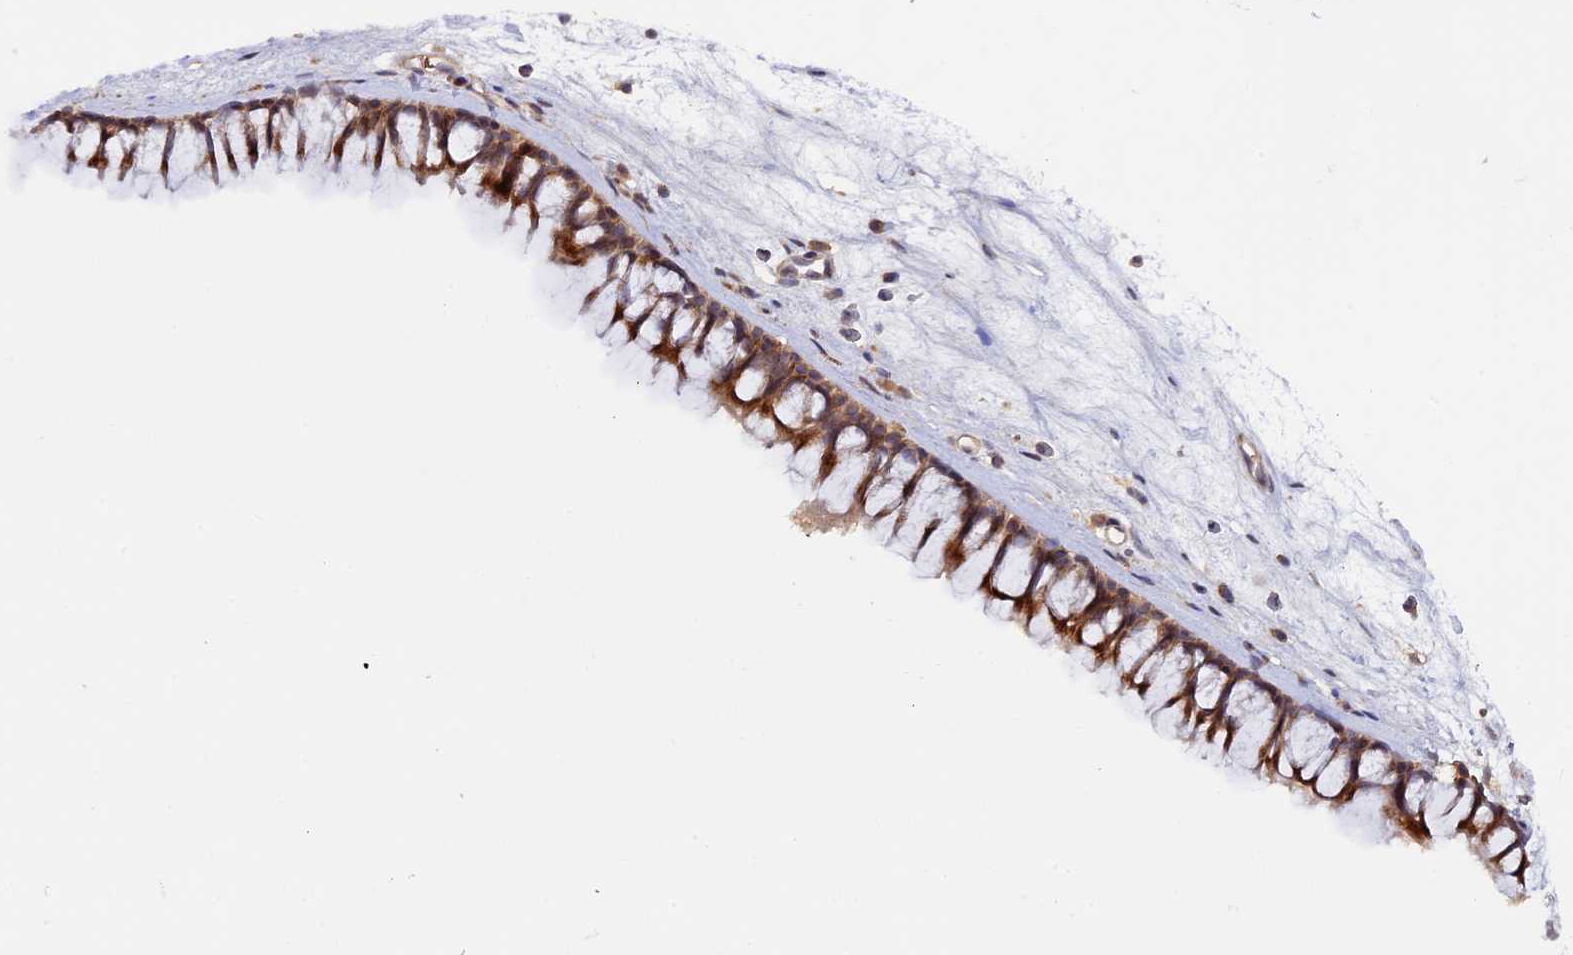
{"staining": {"intensity": "moderate", "quantity": ">75%", "location": "cytoplasmic/membranous"}, "tissue": "nasopharynx", "cell_type": "Respiratory epithelial cells", "image_type": "normal", "snomed": [{"axis": "morphology", "description": "Normal tissue, NOS"}, {"axis": "morphology", "description": "Inflammation, NOS"}, {"axis": "morphology", "description": "Malignant melanoma, Metastatic site"}, {"axis": "topography", "description": "Nasopharynx"}], "caption": "IHC histopathology image of unremarkable nasopharynx: nasopharynx stained using IHC exhibits medium levels of moderate protein expression localized specifically in the cytoplasmic/membranous of respiratory epithelial cells, appearing as a cytoplasmic/membranous brown color.", "gene": "FERMT1", "patient": {"sex": "male", "age": 70}}